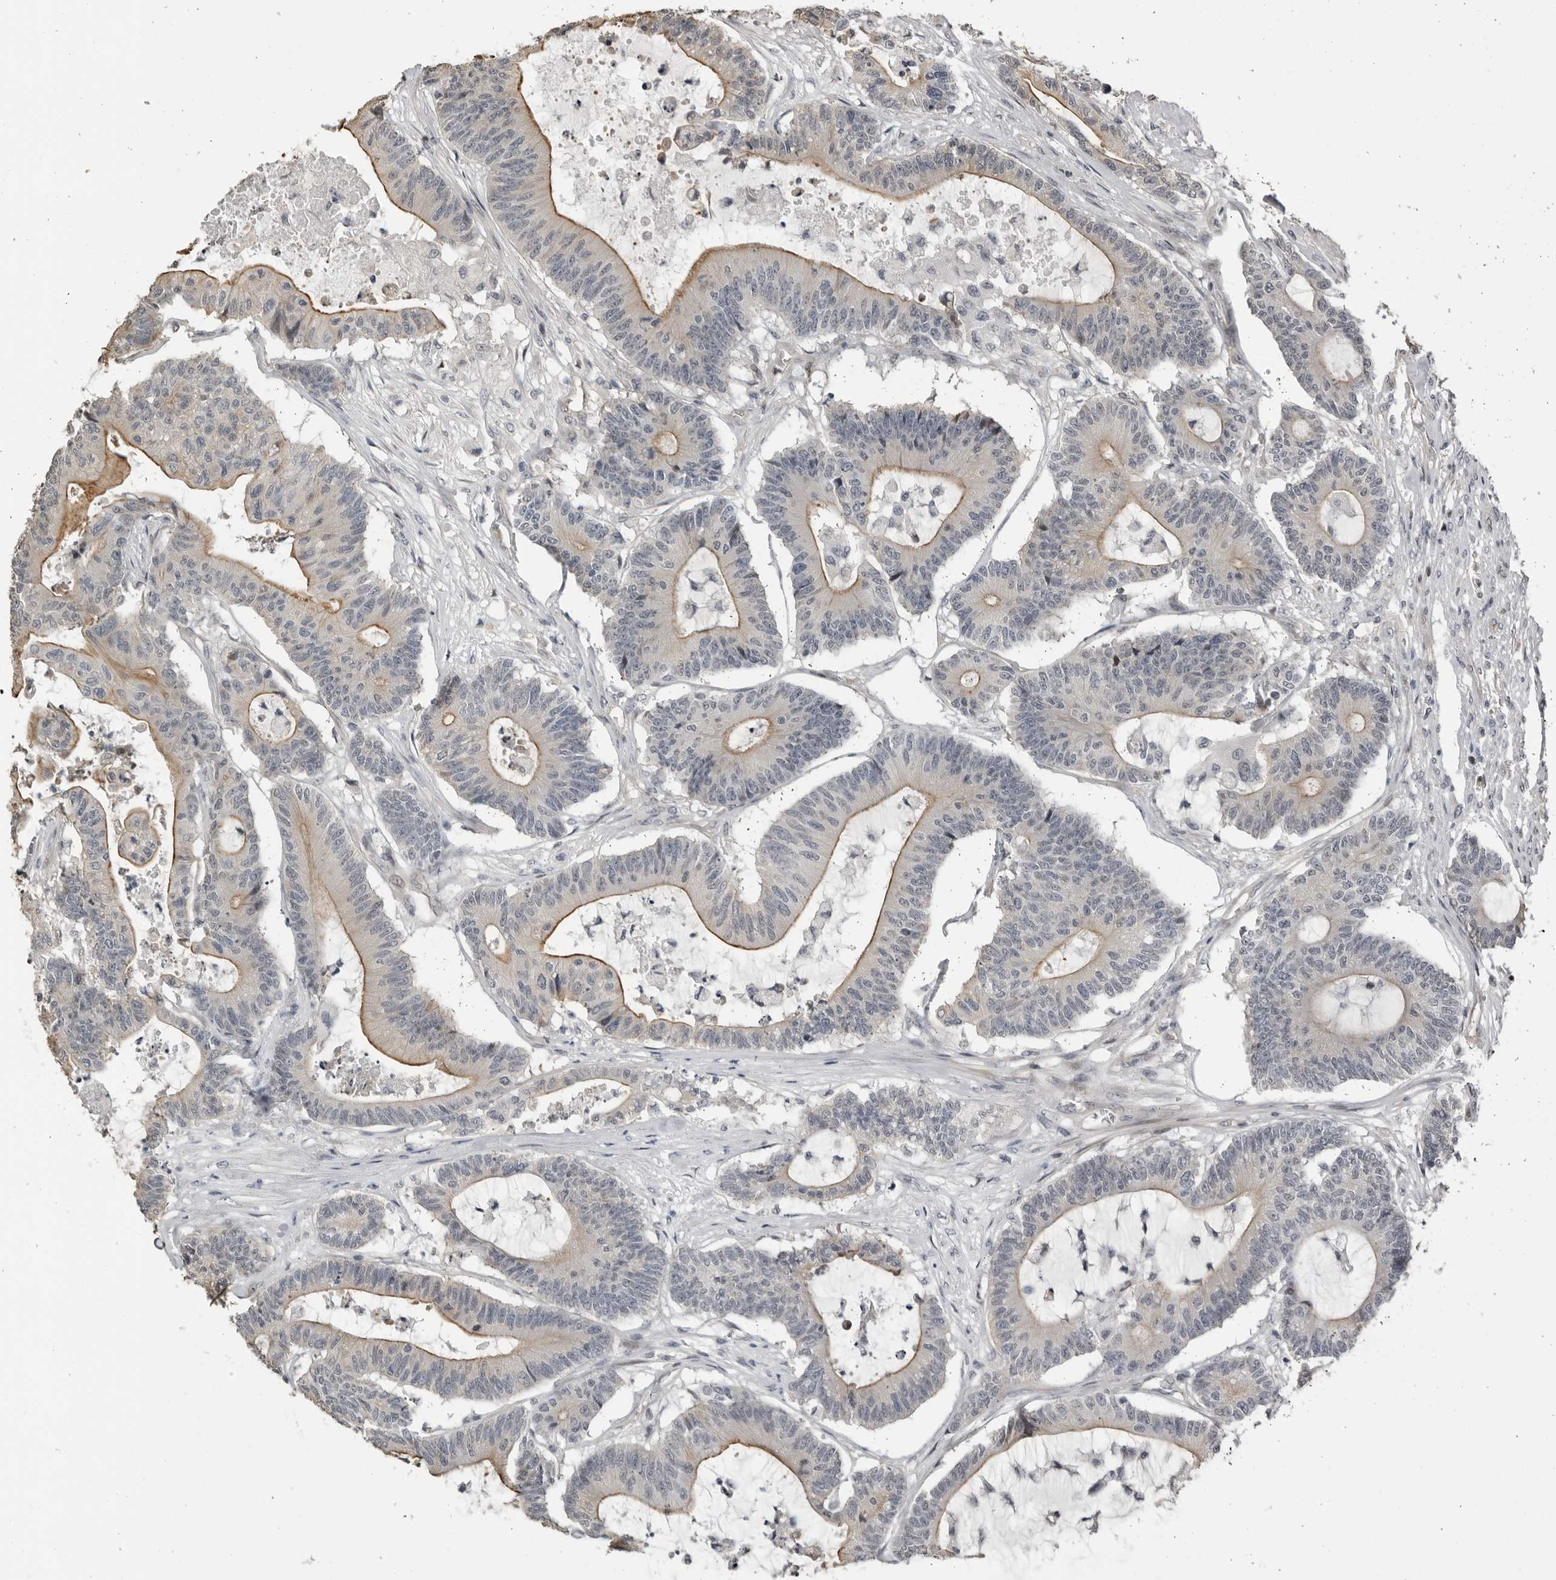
{"staining": {"intensity": "moderate", "quantity": "25%-75%", "location": "cytoplasmic/membranous"}, "tissue": "colorectal cancer", "cell_type": "Tumor cells", "image_type": "cancer", "snomed": [{"axis": "morphology", "description": "Adenocarcinoma, NOS"}, {"axis": "topography", "description": "Colon"}], "caption": "Immunohistochemical staining of colorectal cancer exhibits moderate cytoplasmic/membranous protein positivity in approximately 25%-75% of tumor cells.", "gene": "PRRX2", "patient": {"sex": "female", "age": 84}}